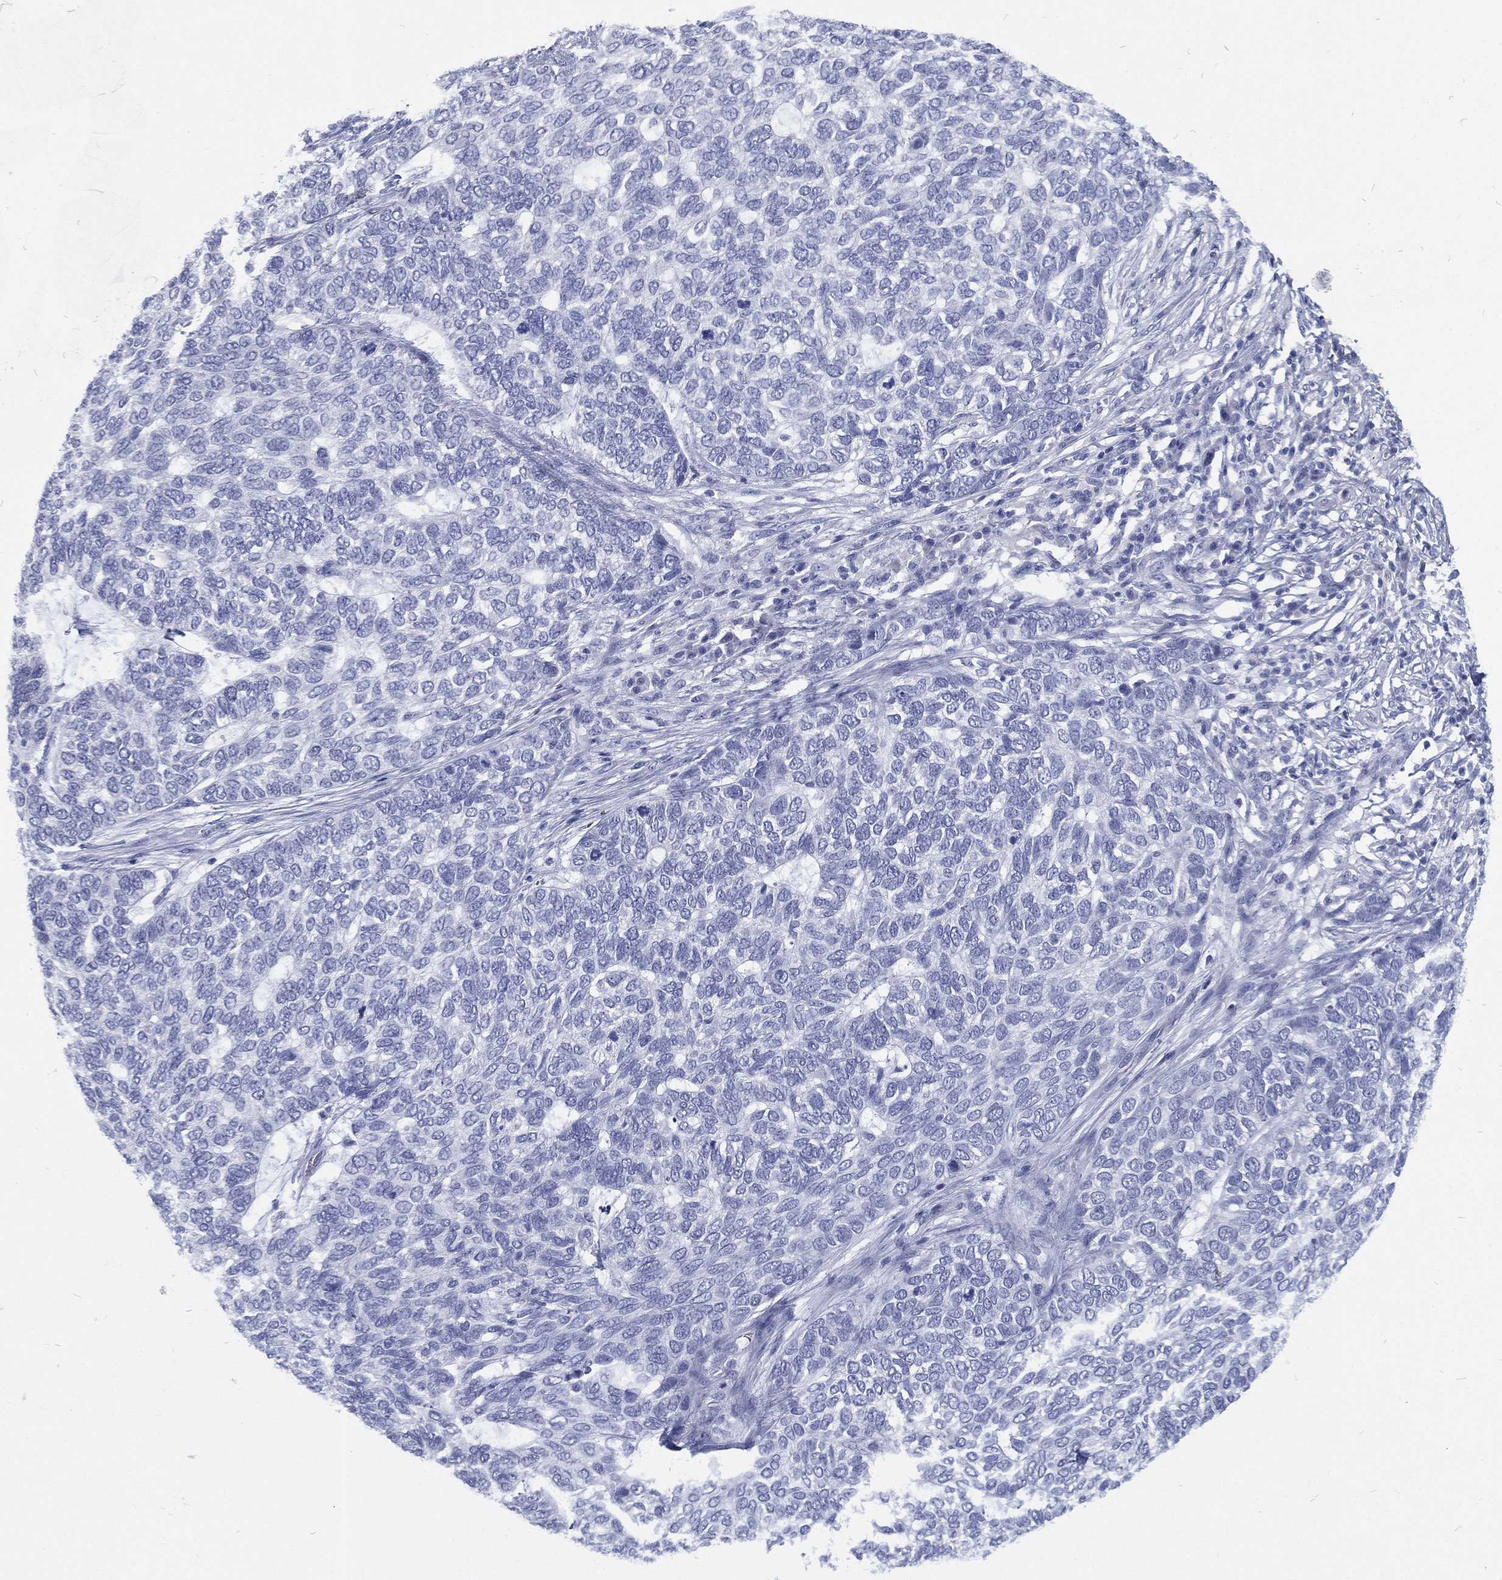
{"staining": {"intensity": "negative", "quantity": "none", "location": "none"}, "tissue": "skin cancer", "cell_type": "Tumor cells", "image_type": "cancer", "snomed": [{"axis": "morphology", "description": "Basal cell carcinoma"}, {"axis": "topography", "description": "Skin"}], "caption": "IHC histopathology image of neoplastic tissue: human skin basal cell carcinoma stained with DAB (3,3'-diaminobenzidine) demonstrates no significant protein positivity in tumor cells.", "gene": "RSPH4A", "patient": {"sex": "female", "age": 65}}